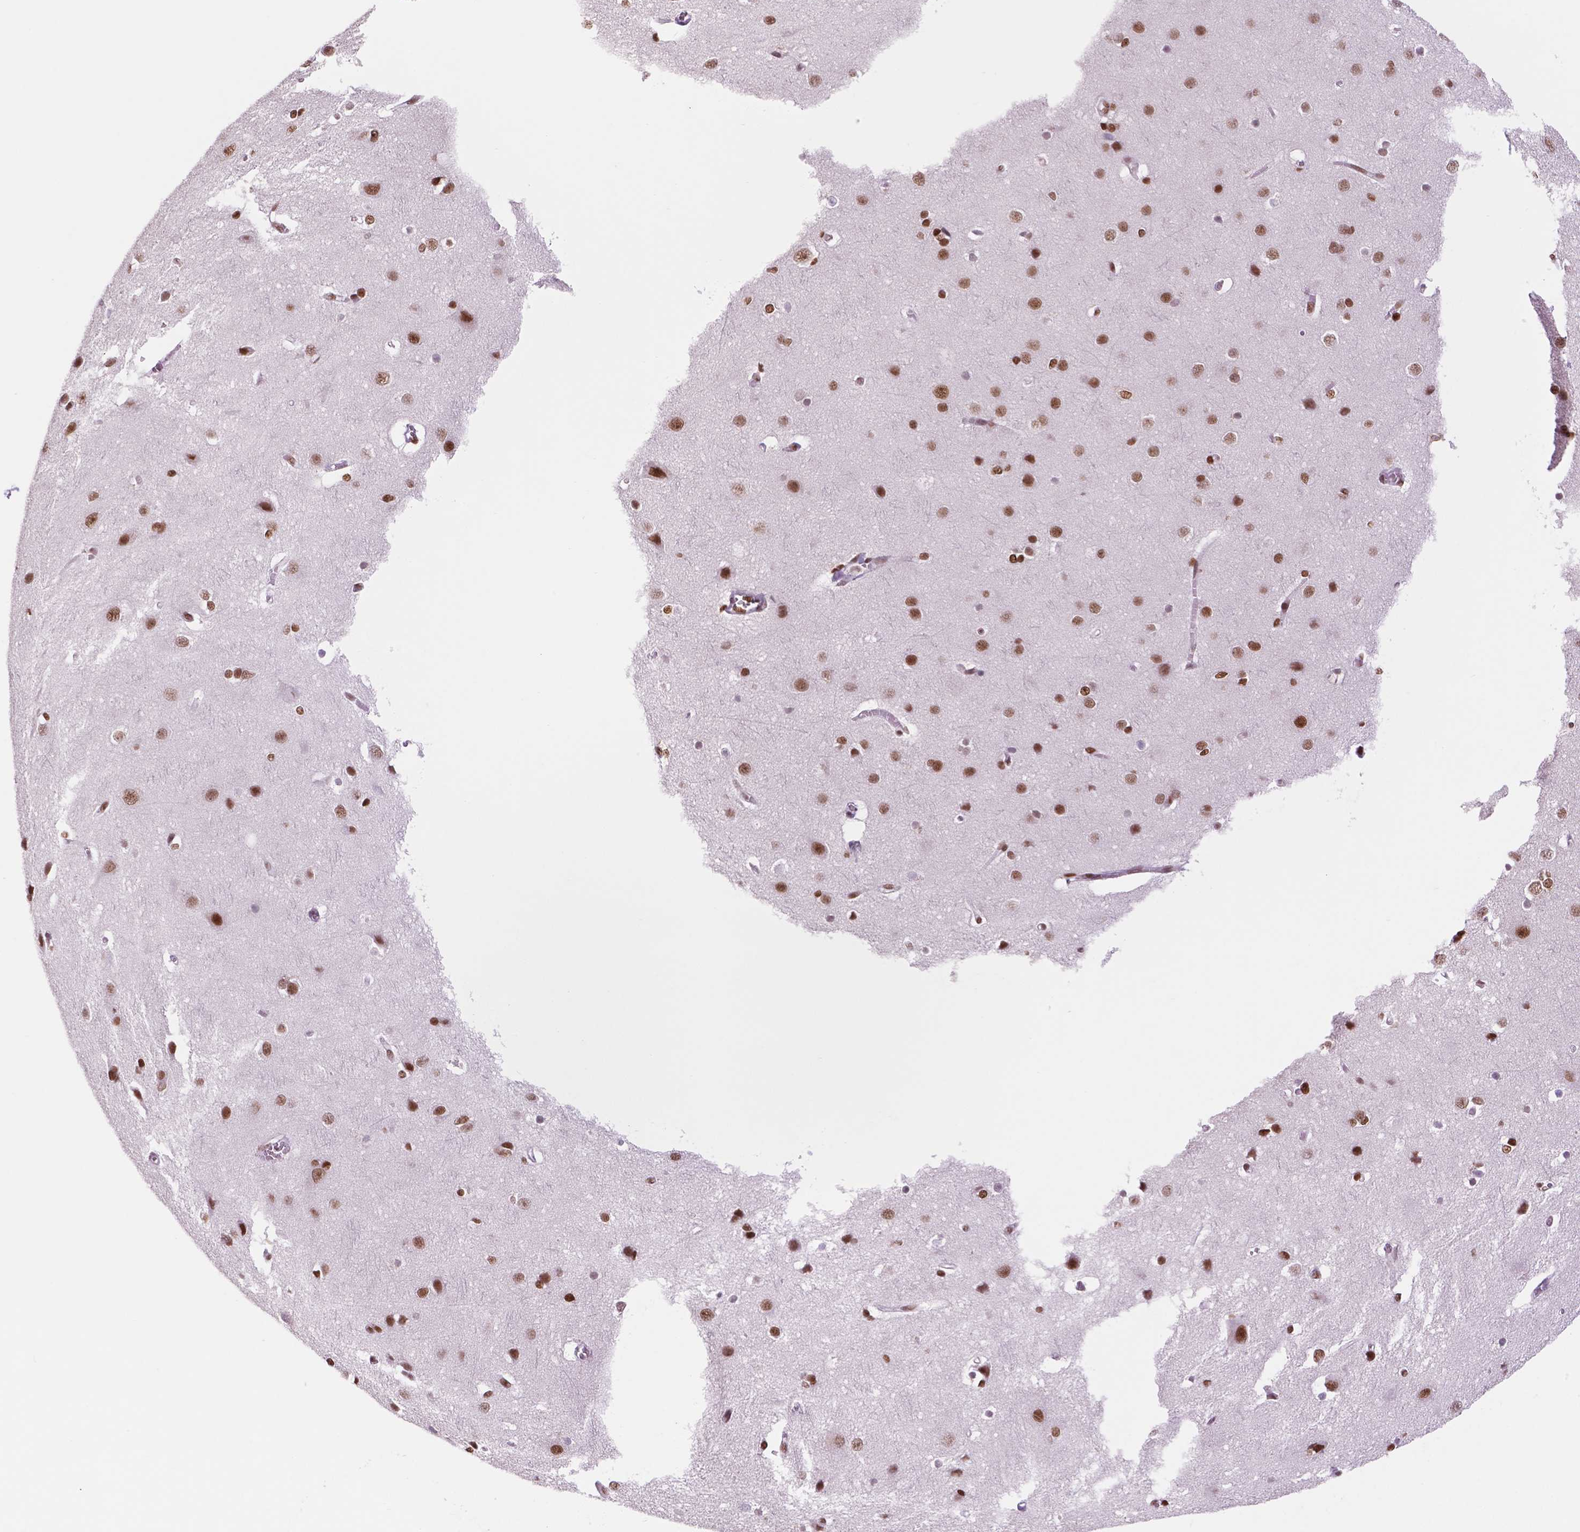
{"staining": {"intensity": "moderate", "quantity": "<25%", "location": "nuclear"}, "tissue": "cerebral cortex", "cell_type": "Endothelial cells", "image_type": "normal", "snomed": [{"axis": "morphology", "description": "Normal tissue, NOS"}, {"axis": "topography", "description": "Cerebral cortex"}], "caption": "Benign cerebral cortex was stained to show a protein in brown. There is low levels of moderate nuclear expression in about <25% of endothelial cells. (Brightfield microscopy of DAB IHC at high magnification).", "gene": "MSH6", "patient": {"sex": "male", "age": 37}}